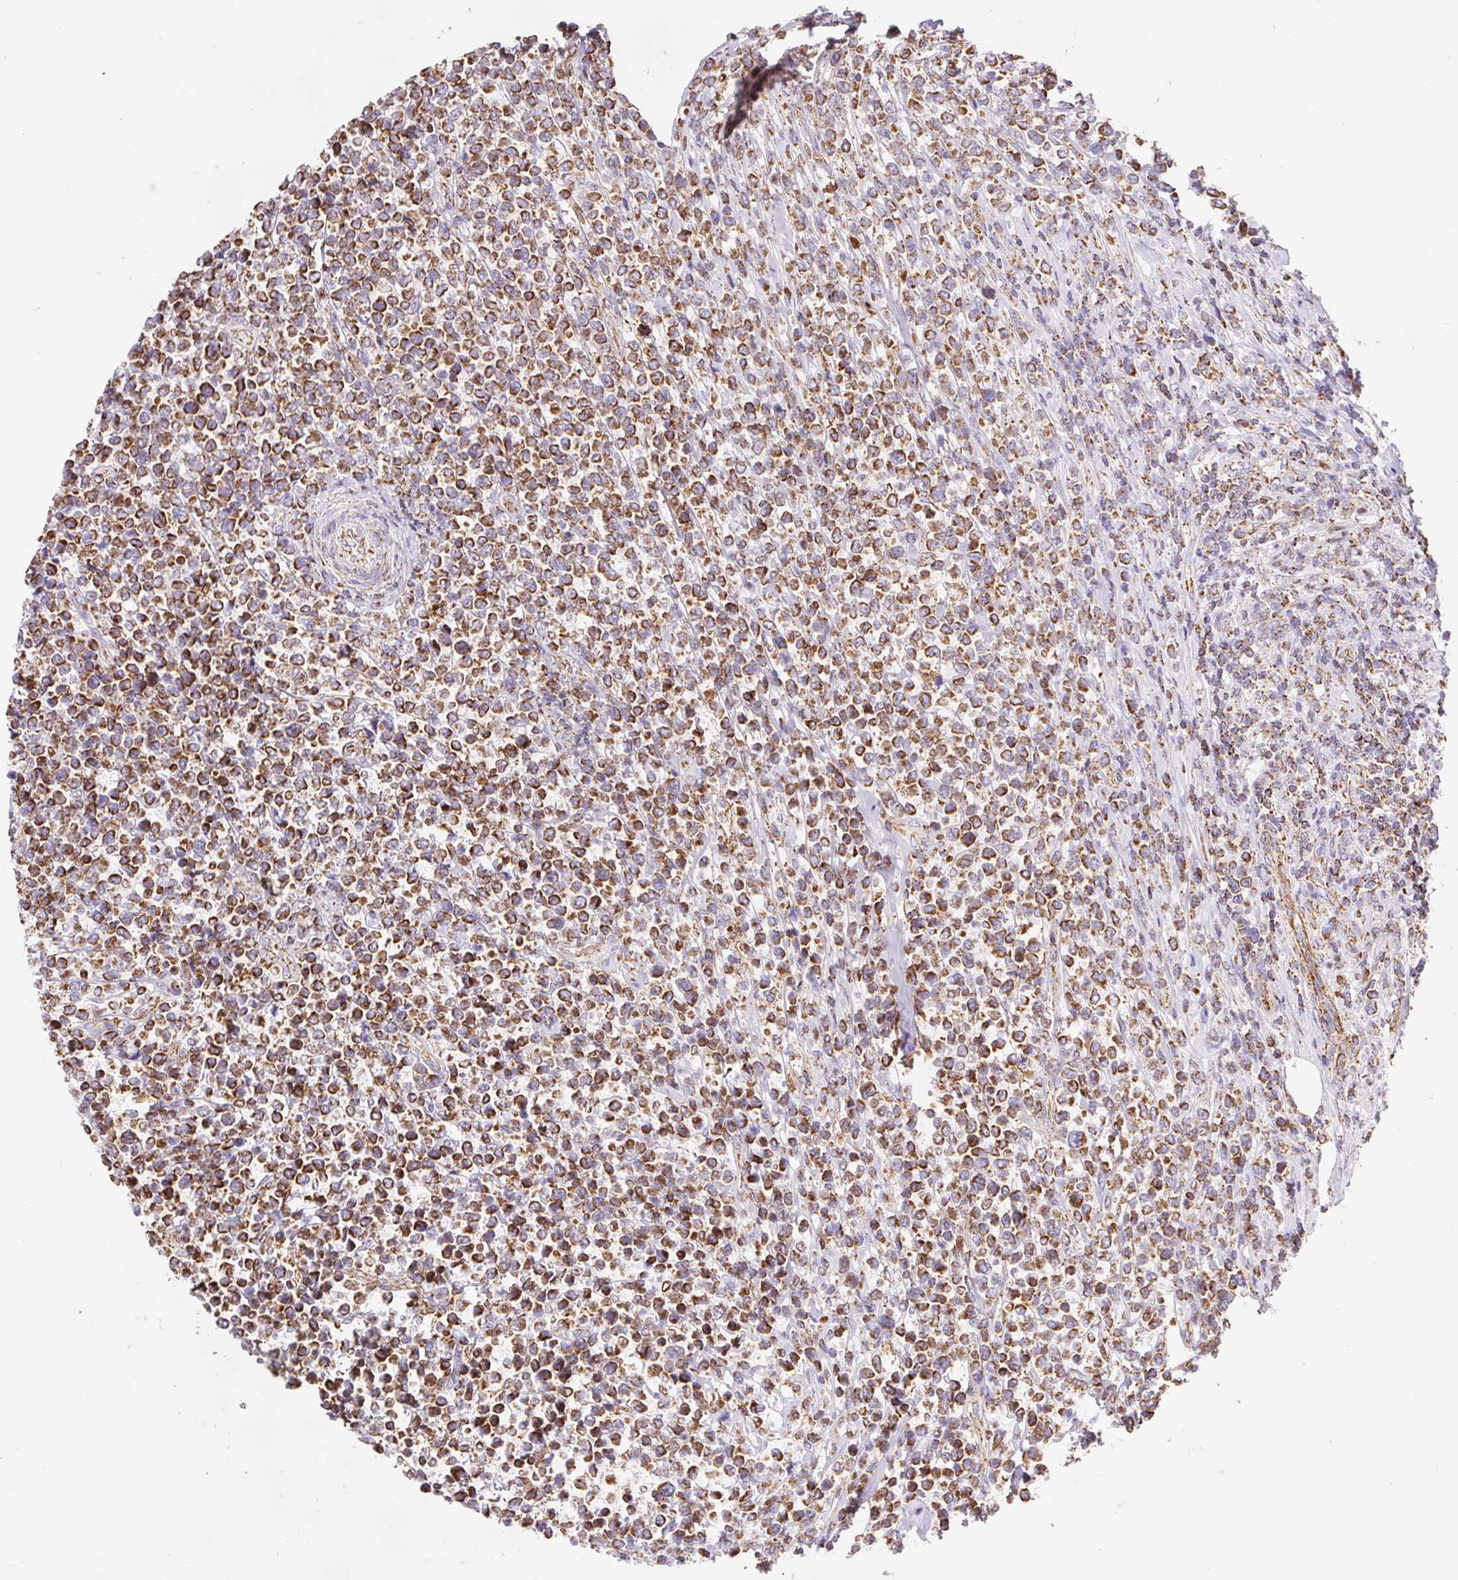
{"staining": {"intensity": "moderate", "quantity": ">75%", "location": "cytoplasmic/membranous"}, "tissue": "lymphoma", "cell_type": "Tumor cells", "image_type": "cancer", "snomed": [{"axis": "morphology", "description": "Malignant lymphoma, non-Hodgkin's type, High grade"}, {"axis": "topography", "description": "Soft tissue"}], "caption": "Moderate cytoplasmic/membranous expression for a protein is seen in approximately >75% of tumor cells of lymphoma using immunohistochemistry (IHC).", "gene": "NIPSNAP2", "patient": {"sex": "female", "age": 56}}